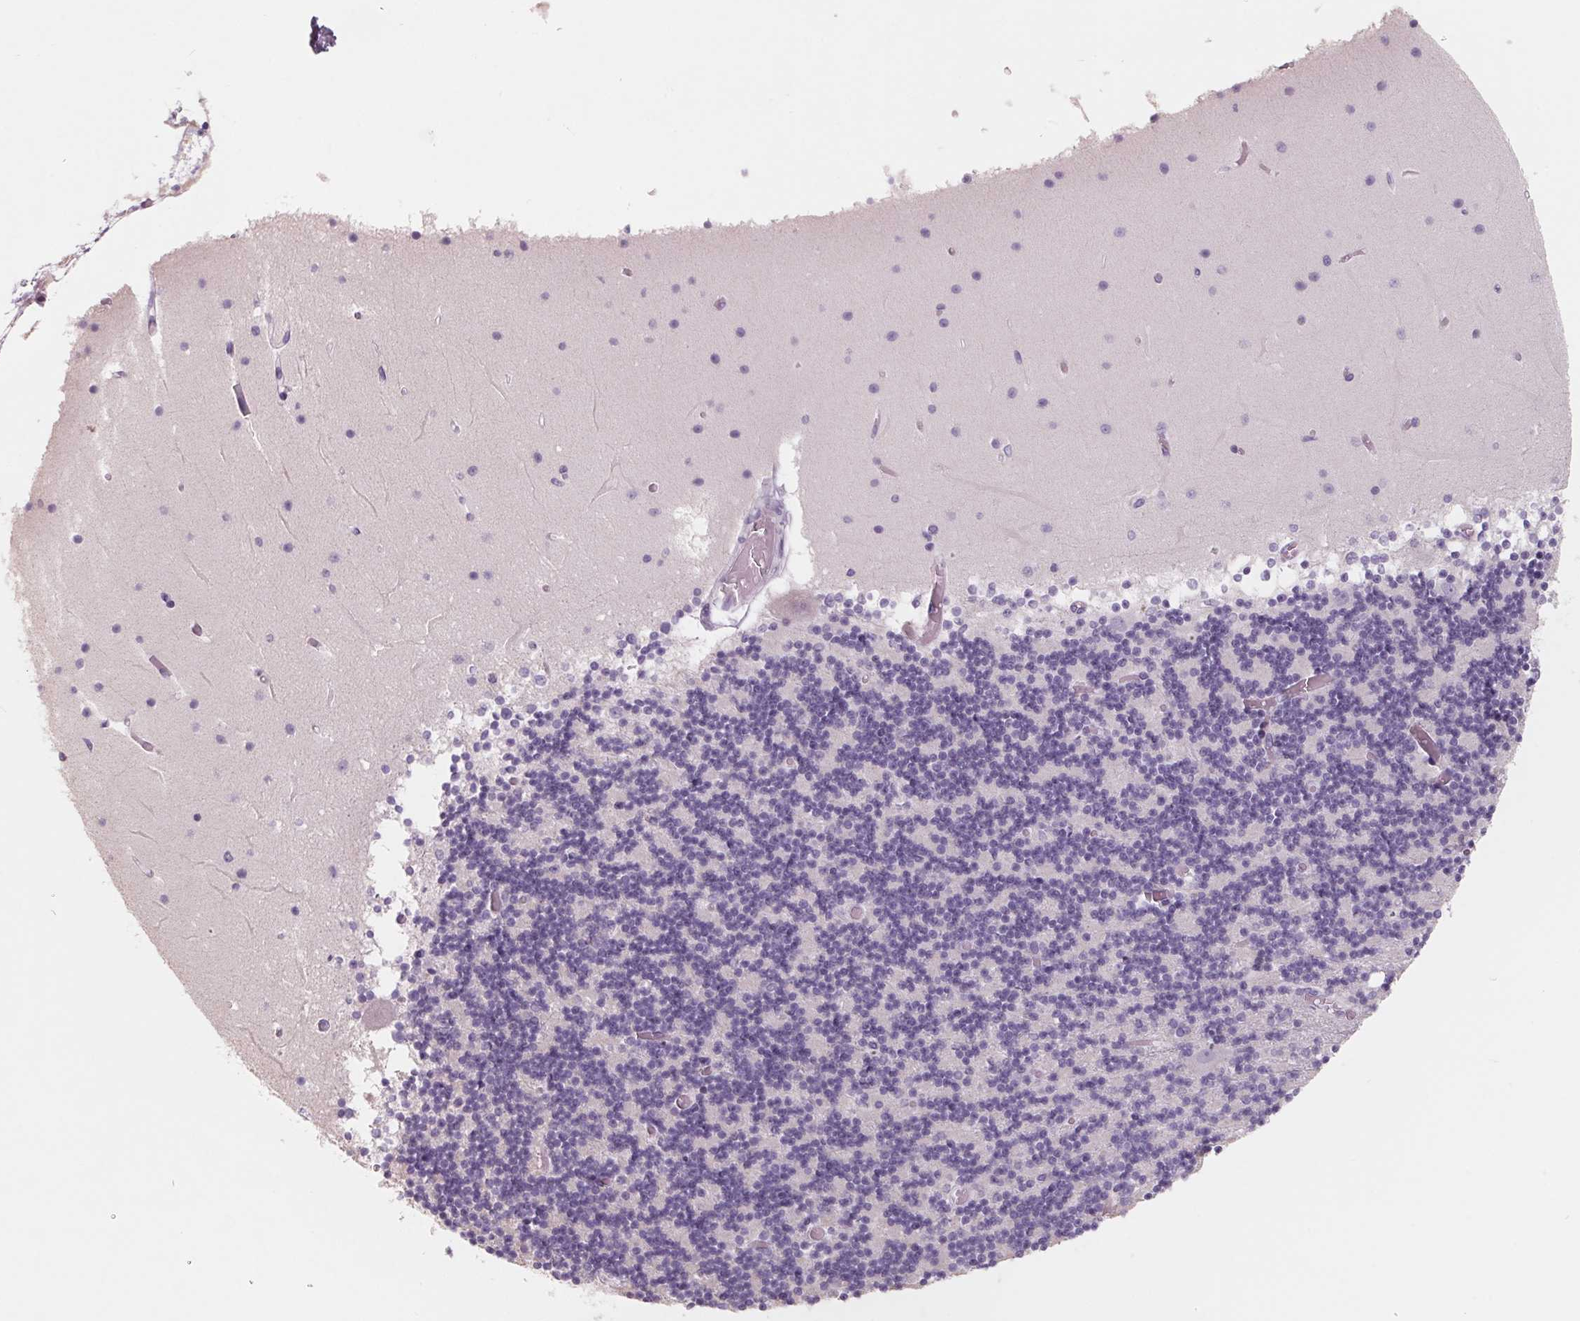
{"staining": {"intensity": "negative", "quantity": "none", "location": "none"}, "tissue": "cerebellum", "cell_type": "Cells in granular layer", "image_type": "normal", "snomed": [{"axis": "morphology", "description": "Normal tissue, NOS"}, {"axis": "topography", "description": "Cerebellum"}], "caption": "An image of cerebellum stained for a protein reveals no brown staining in cells in granular layer. (Stains: DAB (3,3'-diaminobenzidine) IHC with hematoxylin counter stain, Microscopy: brightfield microscopy at high magnification).", "gene": "FTCD", "patient": {"sex": "female", "age": 28}}